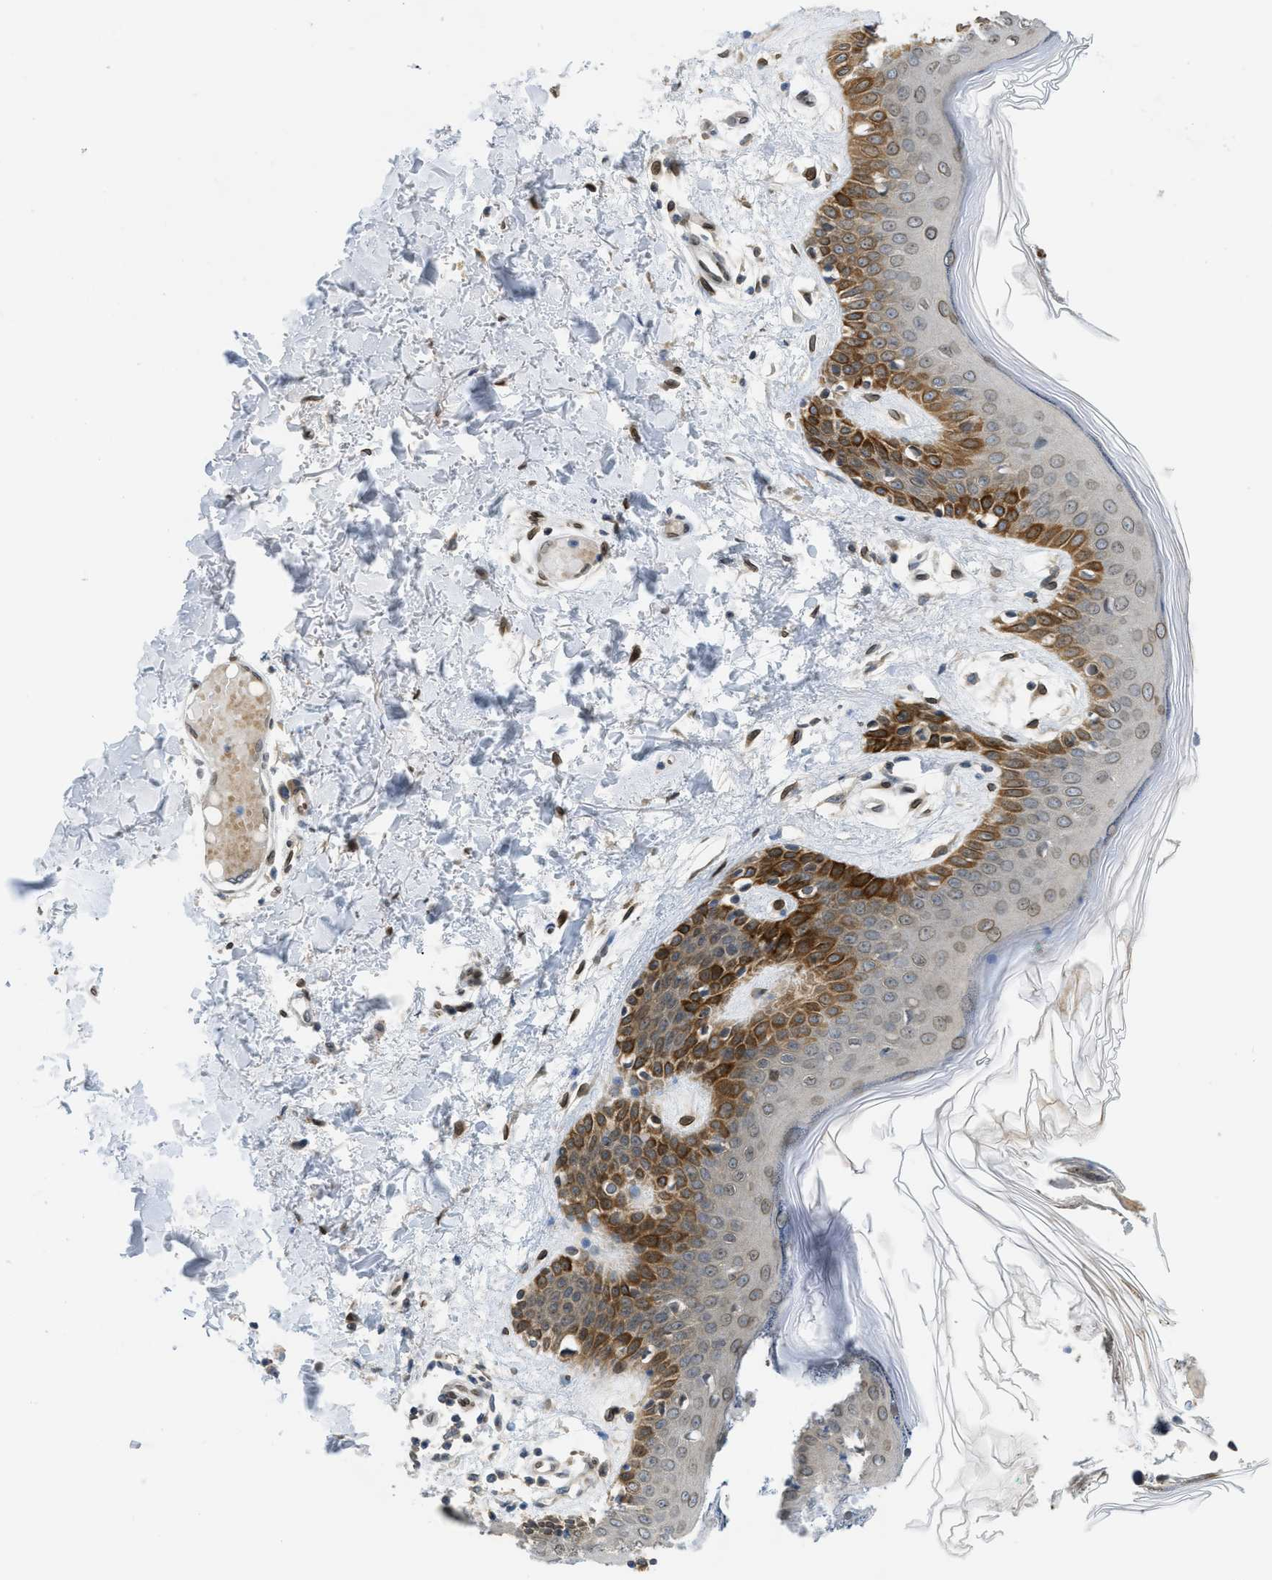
{"staining": {"intensity": "weak", "quantity": ">75%", "location": "cytoplasmic/membranous"}, "tissue": "skin", "cell_type": "Fibroblasts", "image_type": "normal", "snomed": [{"axis": "morphology", "description": "Normal tissue, NOS"}, {"axis": "topography", "description": "Skin"}], "caption": "A low amount of weak cytoplasmic/membranous staining is identified in about >75% of fibroblasts in unremarkable skin. (IHC, brightfield microscopy, high magnification).", "gene": "EIF2AK3", "patient": {"sex": "male", "age": 53}}